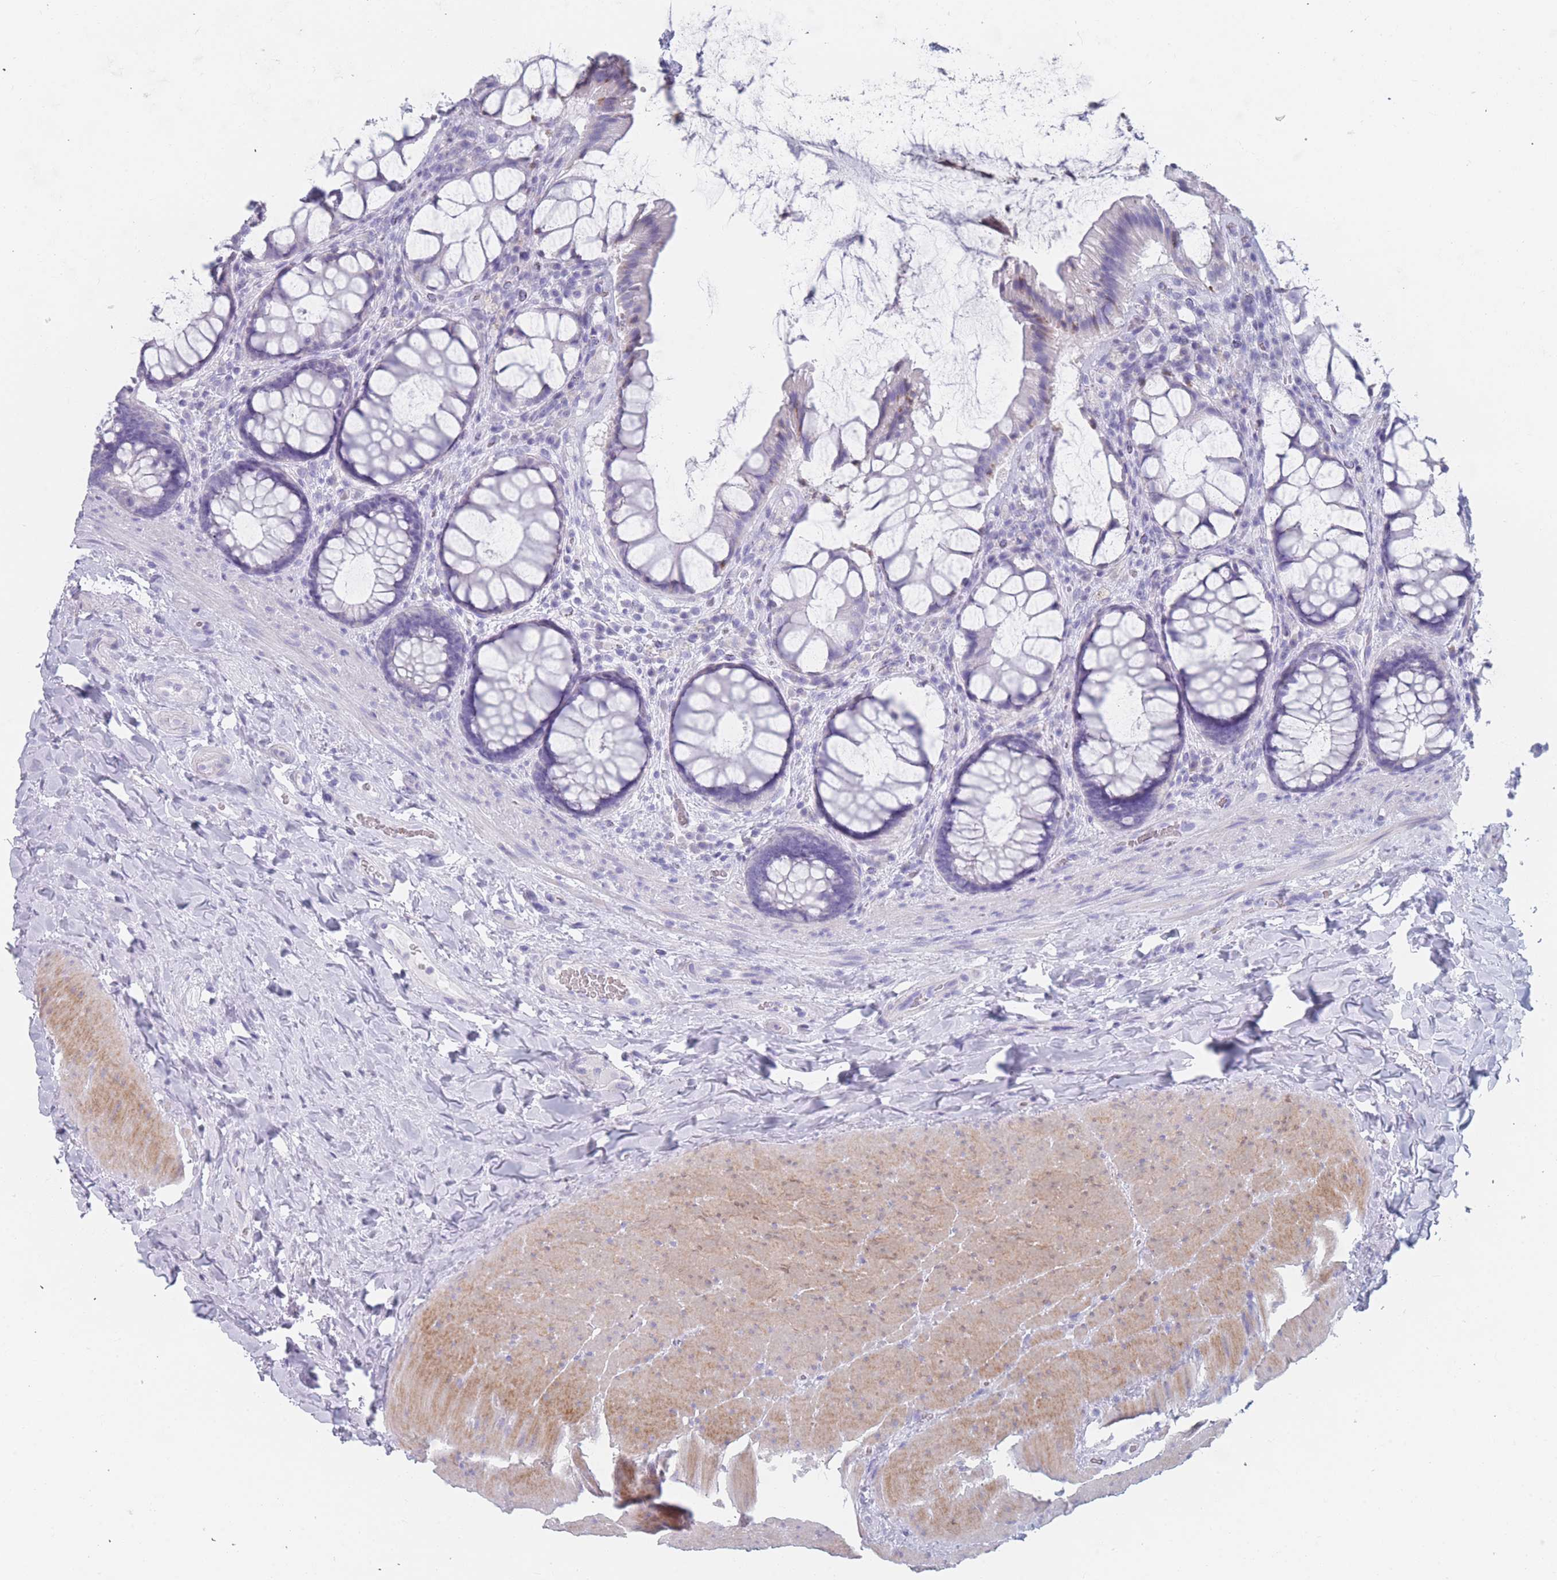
{"staining": {"intensity": "negative", "quantity": "none", "location": "none"}, "tissue": "rectum", "cell_type": "Glandular cells", "image_type": "normal", "snomed": [{"axis": "morphology", "description": "Normal tissue, NOS"}, {"axis": "topography", "description": "Rectum"}], "caption": "DAB immunohistochemical staining of benign rectum displays no significant positivity in glandular cells.", "gene": "OR5D16", "patient": {"sex": "female", "age": 58}}